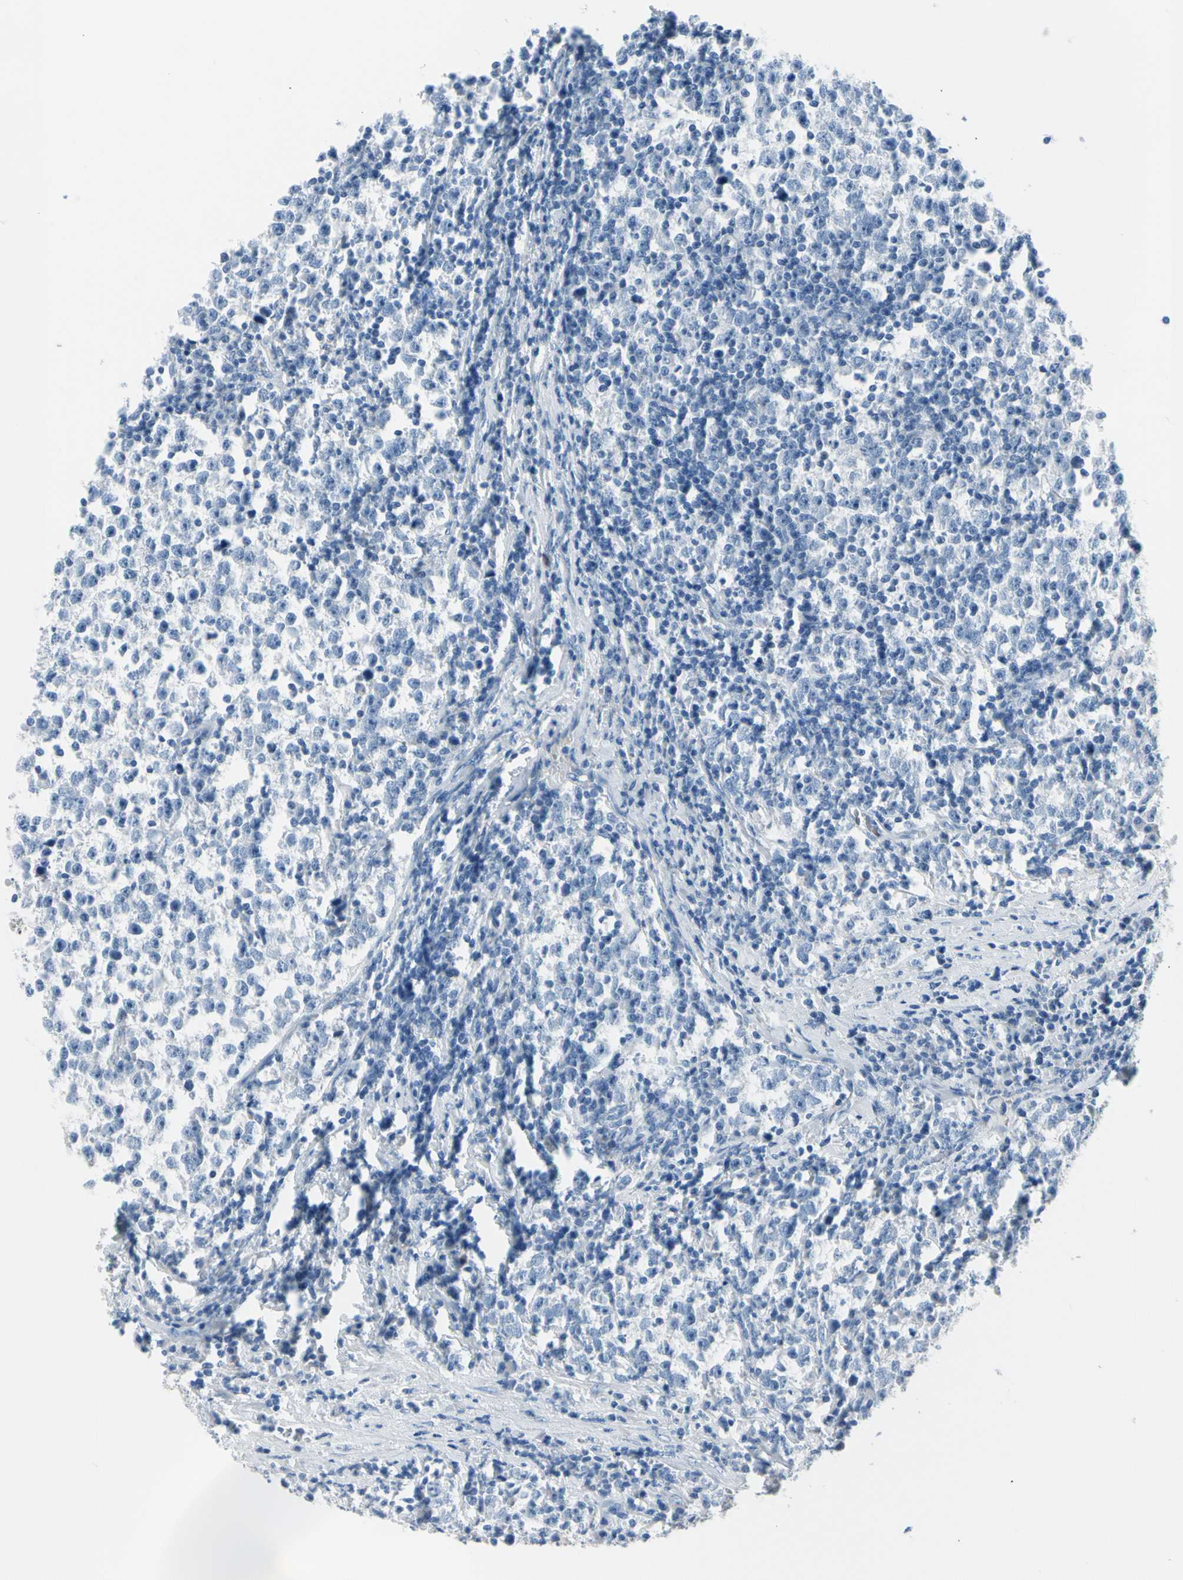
{"staining": {"intensity": "negative", "quantity": "none", "location": "none"}, "tissue": "testis cancer", "cell_type": "Tumor cells", "image_type": "cancer", "snomed": [{"axis": "morphology", "description": "Seminoma, NOS"}, {"axis": "topography", "description": "Testis"}], "caption": "Human testis cancer stained for a protein using IHC reveals no staining in tumor cells.", "gene": "TPO", "patient": {"sex": "male", "age": 43}}